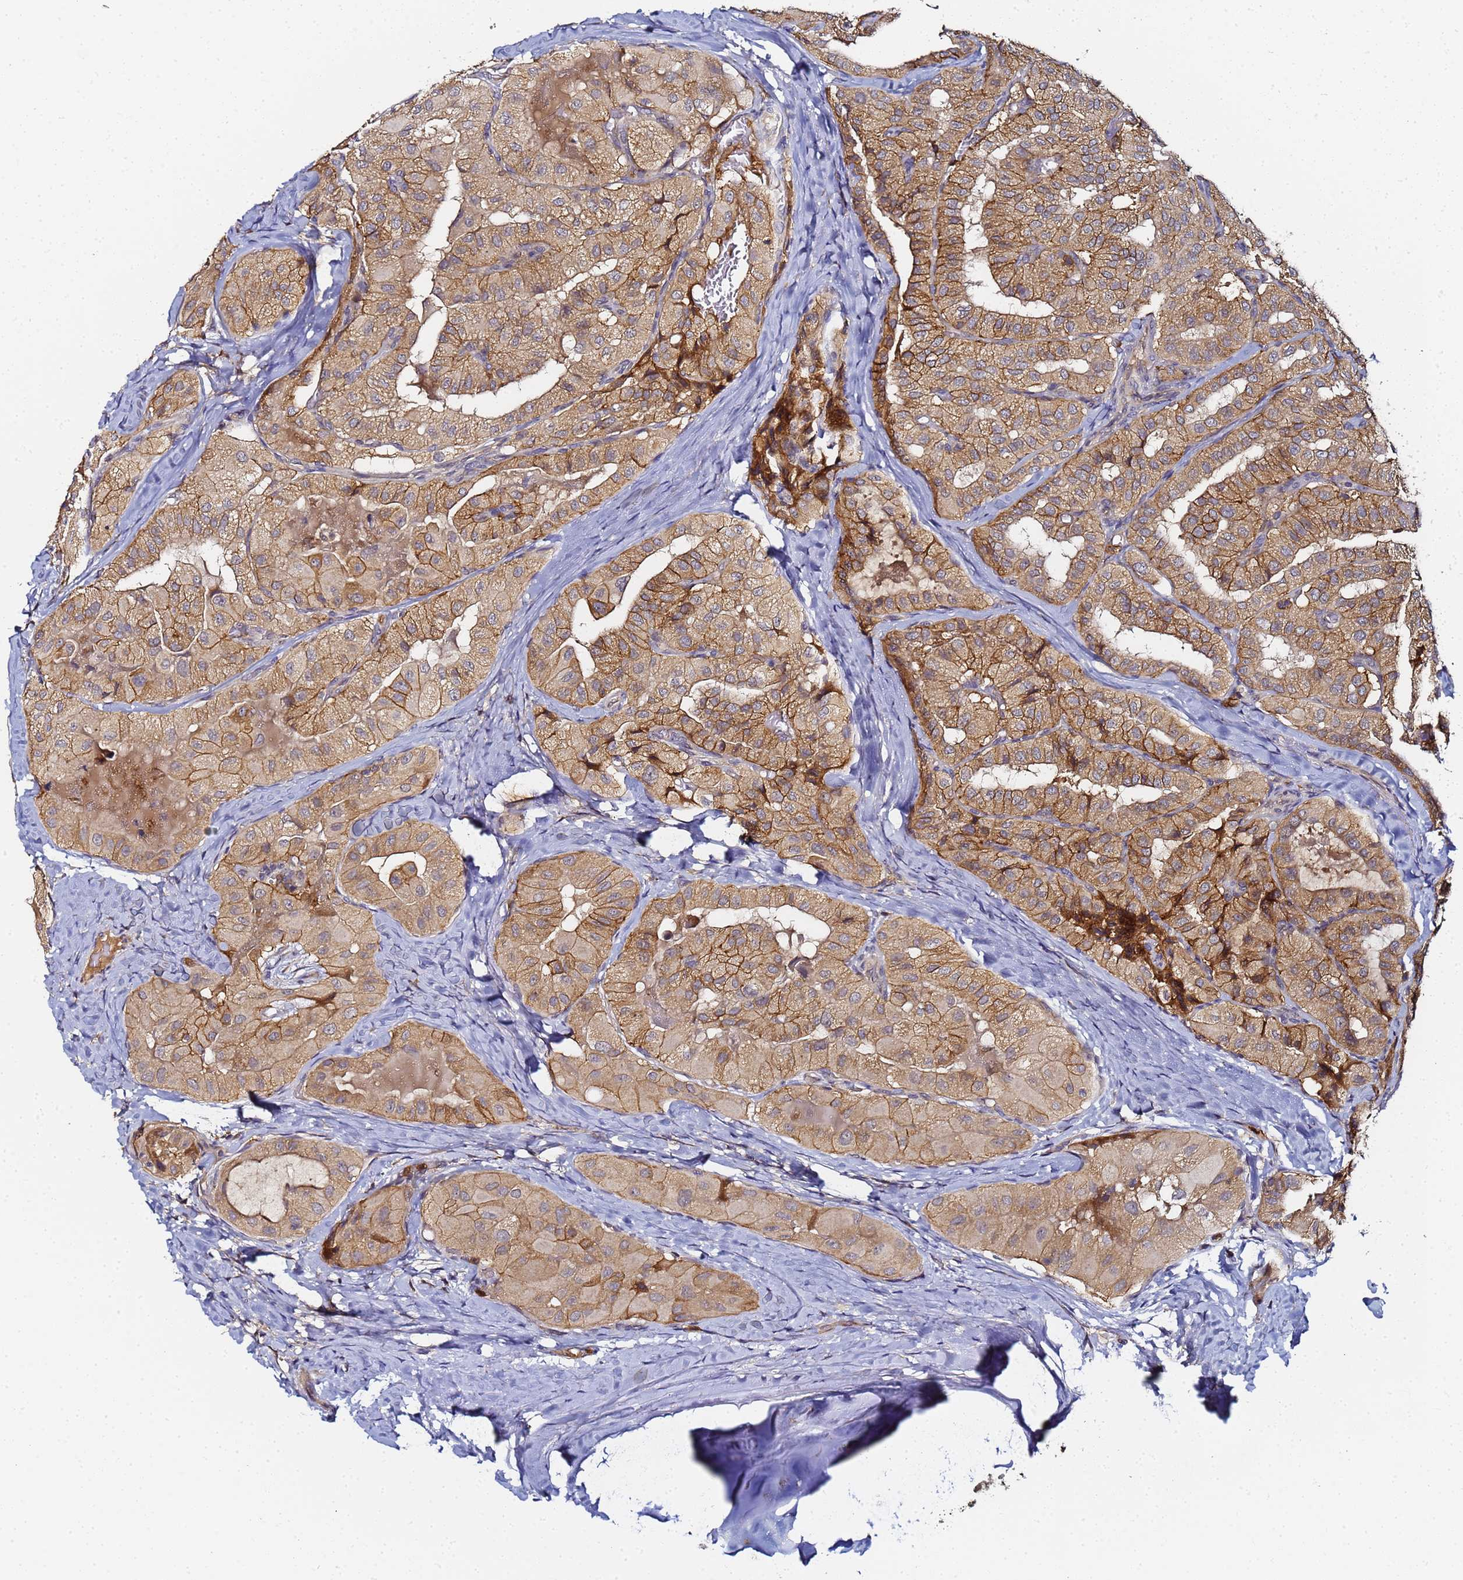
{"staining": {"intensity": "moderate", "quantity": ">75%", "location": "cytoplasmic/membranous"}, "tissue": "thyroid cancer", "cell_type": "Tumor cells", "image_type": "cancer", "snomed": [{"axis": "morphology", "description": "Normal tissue, NOS"}, {"axis": "morphology", "description": "Papillary adenocarcinoma, NOS"}, {"axis": "topography", "description": "Thyroid gland"}], "caption": "DAB (3,3'-diaminobenzidine) immunohistochemical staining of human thyroid cancer (papillary adenocarcinoma) reveals moderate cytoplasmic/membranous protein expression in about >75% of tumor cells.", "gene": "LRRC69", "patient": {"sex": "female", "age": 59}}